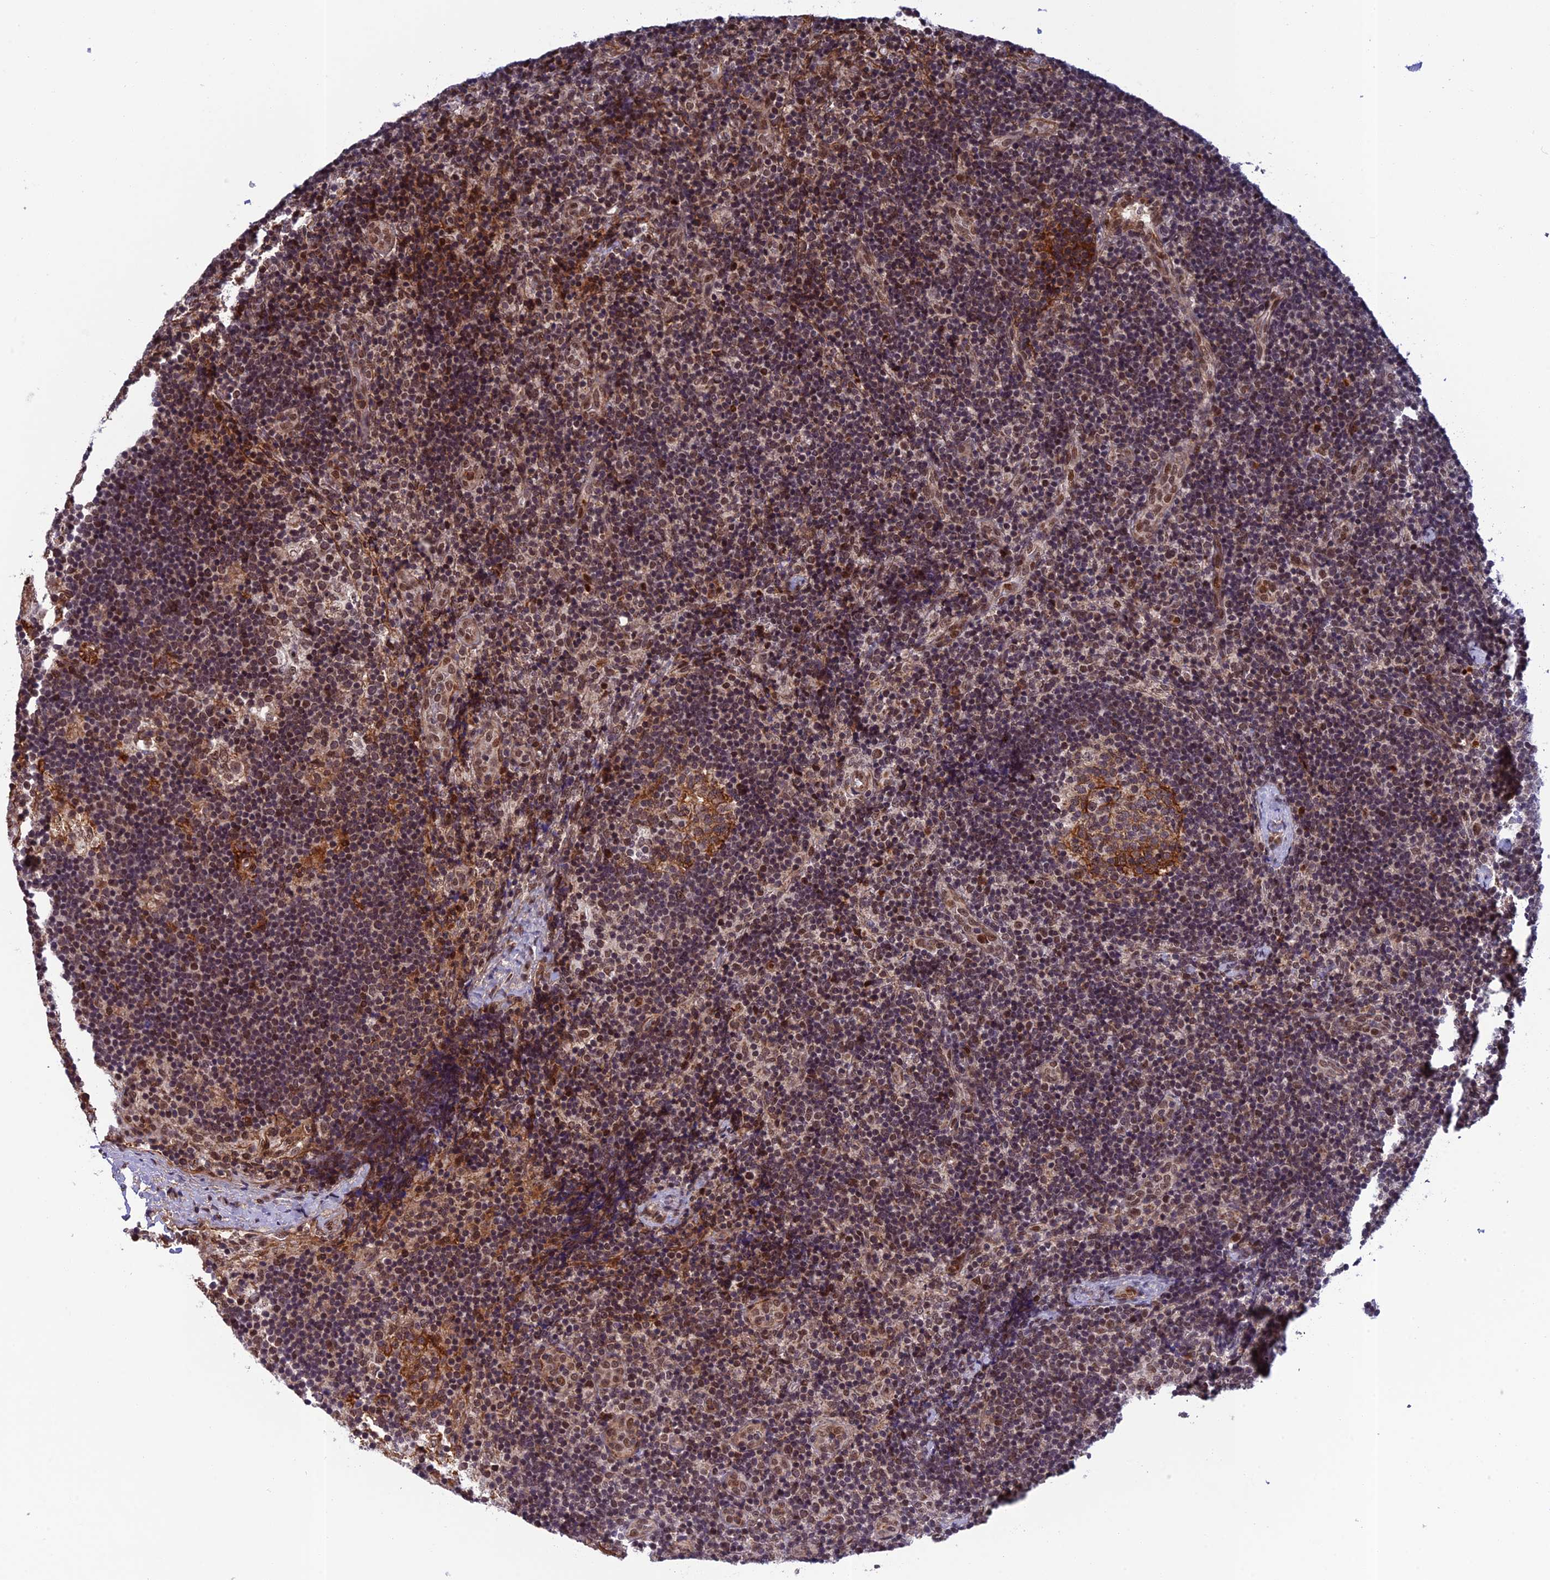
{"staining": {"intensity": "moderate", "quantity": "25%-75%", "location": "cytoplasmic/membranous"}, "tissue": "lymph node", "cell_type": "Germinal center cells", "image_type": "normal", "snomed": [{"axis": "morphology", "description": "Normal tissue, NOS"}, {"axis": "topography", "description": "Lymph node"}], "caption": "Immunohistochemistry image of benign lymph node: lymph node stained using IHC displays medium levels of moderate protein expression localized specifically in the cytoplasmic/membranous of germinal center cells, appearing as a cytoplasmic/membranous brown color.", "gene": "REXO1", "patient": {"sex": "female", "age": 22}}